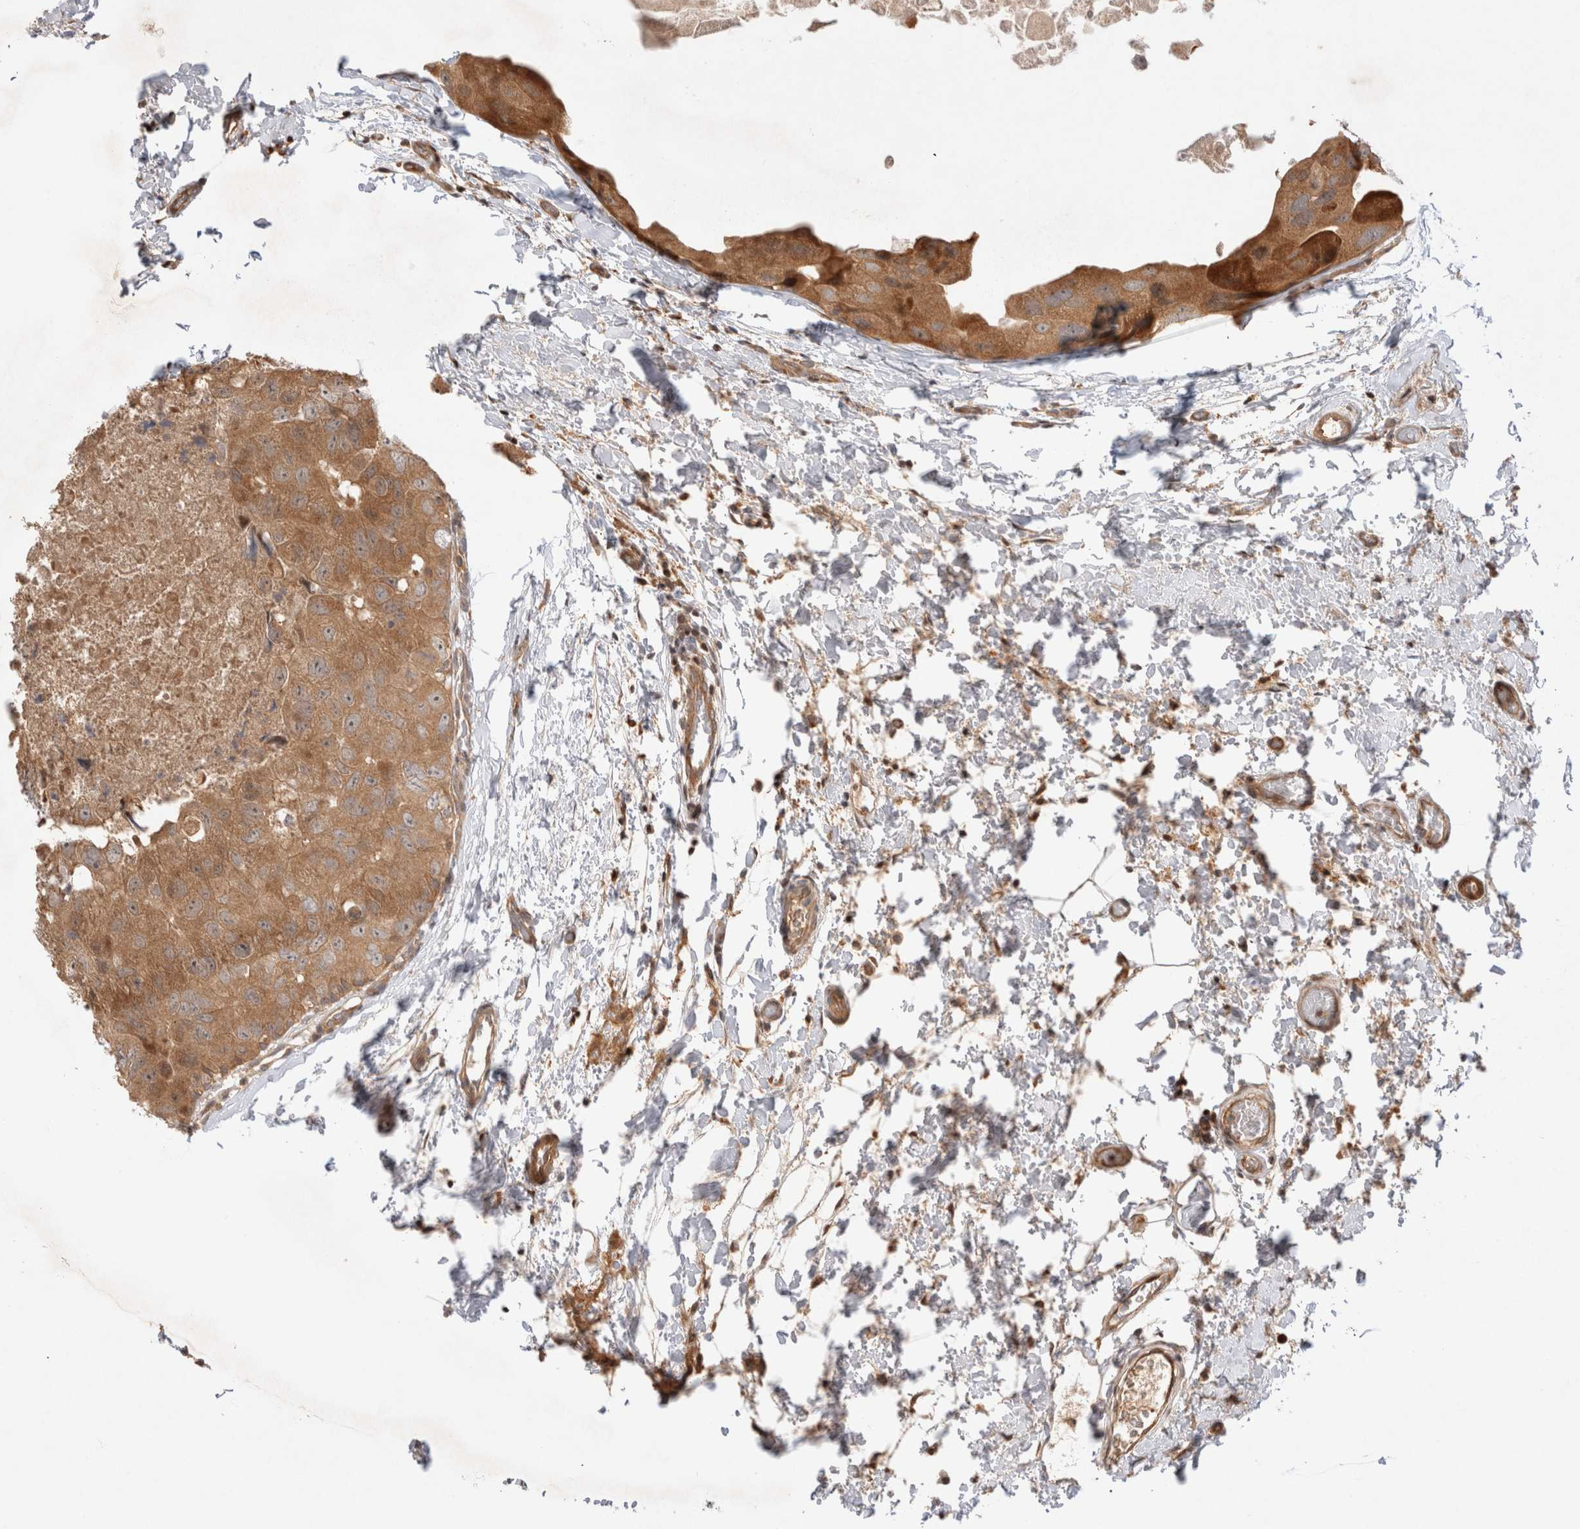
{"staining": {"intensity": "moderate", "quantity": ">75%", "location": "cytoplasmic/membranous"}, "tissue": "breast cancer", "cell_type": "Tumor cells", "image_type": "cancer", "snomed": [{"axis": "morphology", "description": "Duct carcinoma"}, {"axis": "topography", "description": "Breast"}], "caption": "Protein staining of breast cancer (invasive ductal carcinoma) tissue exhibits moderate cytoplasmic/membranous staining in about >75% of tumor cells.", "gene": "HTT", "patient": {"sex": "female", "age": 62}}